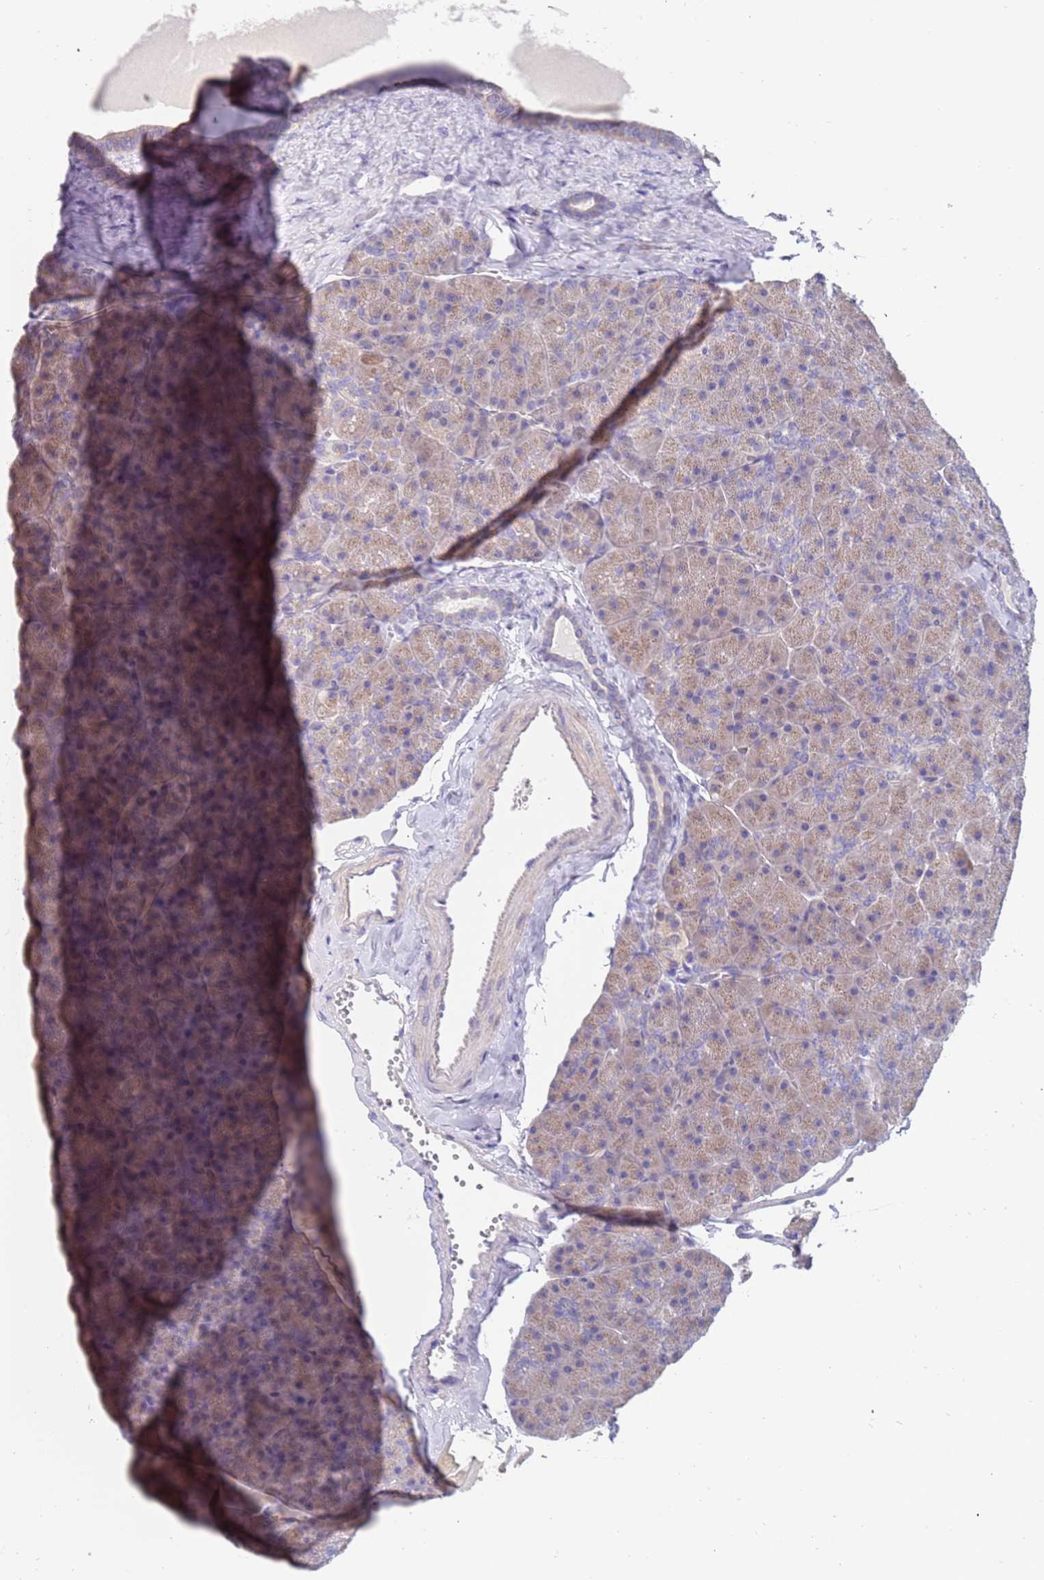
{"staining": {"intensity": "weak", "quantity": ">75%", "location": "cytoplasmic/membranous"}, "tissue": "pancreas", "cell_type": "Exocrine glandular cells", "image_type": "normal", "snomed": [{"axis": "morphology", "description": "Normal tissue, NOS"}, {"axis": "topography", "description": "Pancreas"}], "caption": "Immunohistochemical staining of benign human pancreas displays weak cytoplasmic/membranous protein staining in approximately >75% of exocrine glandular cells. (IHC, brightfield microscopy, high magnification).", "gene": "ZNF746", "patient": {"sex": "male", "age": 36}}